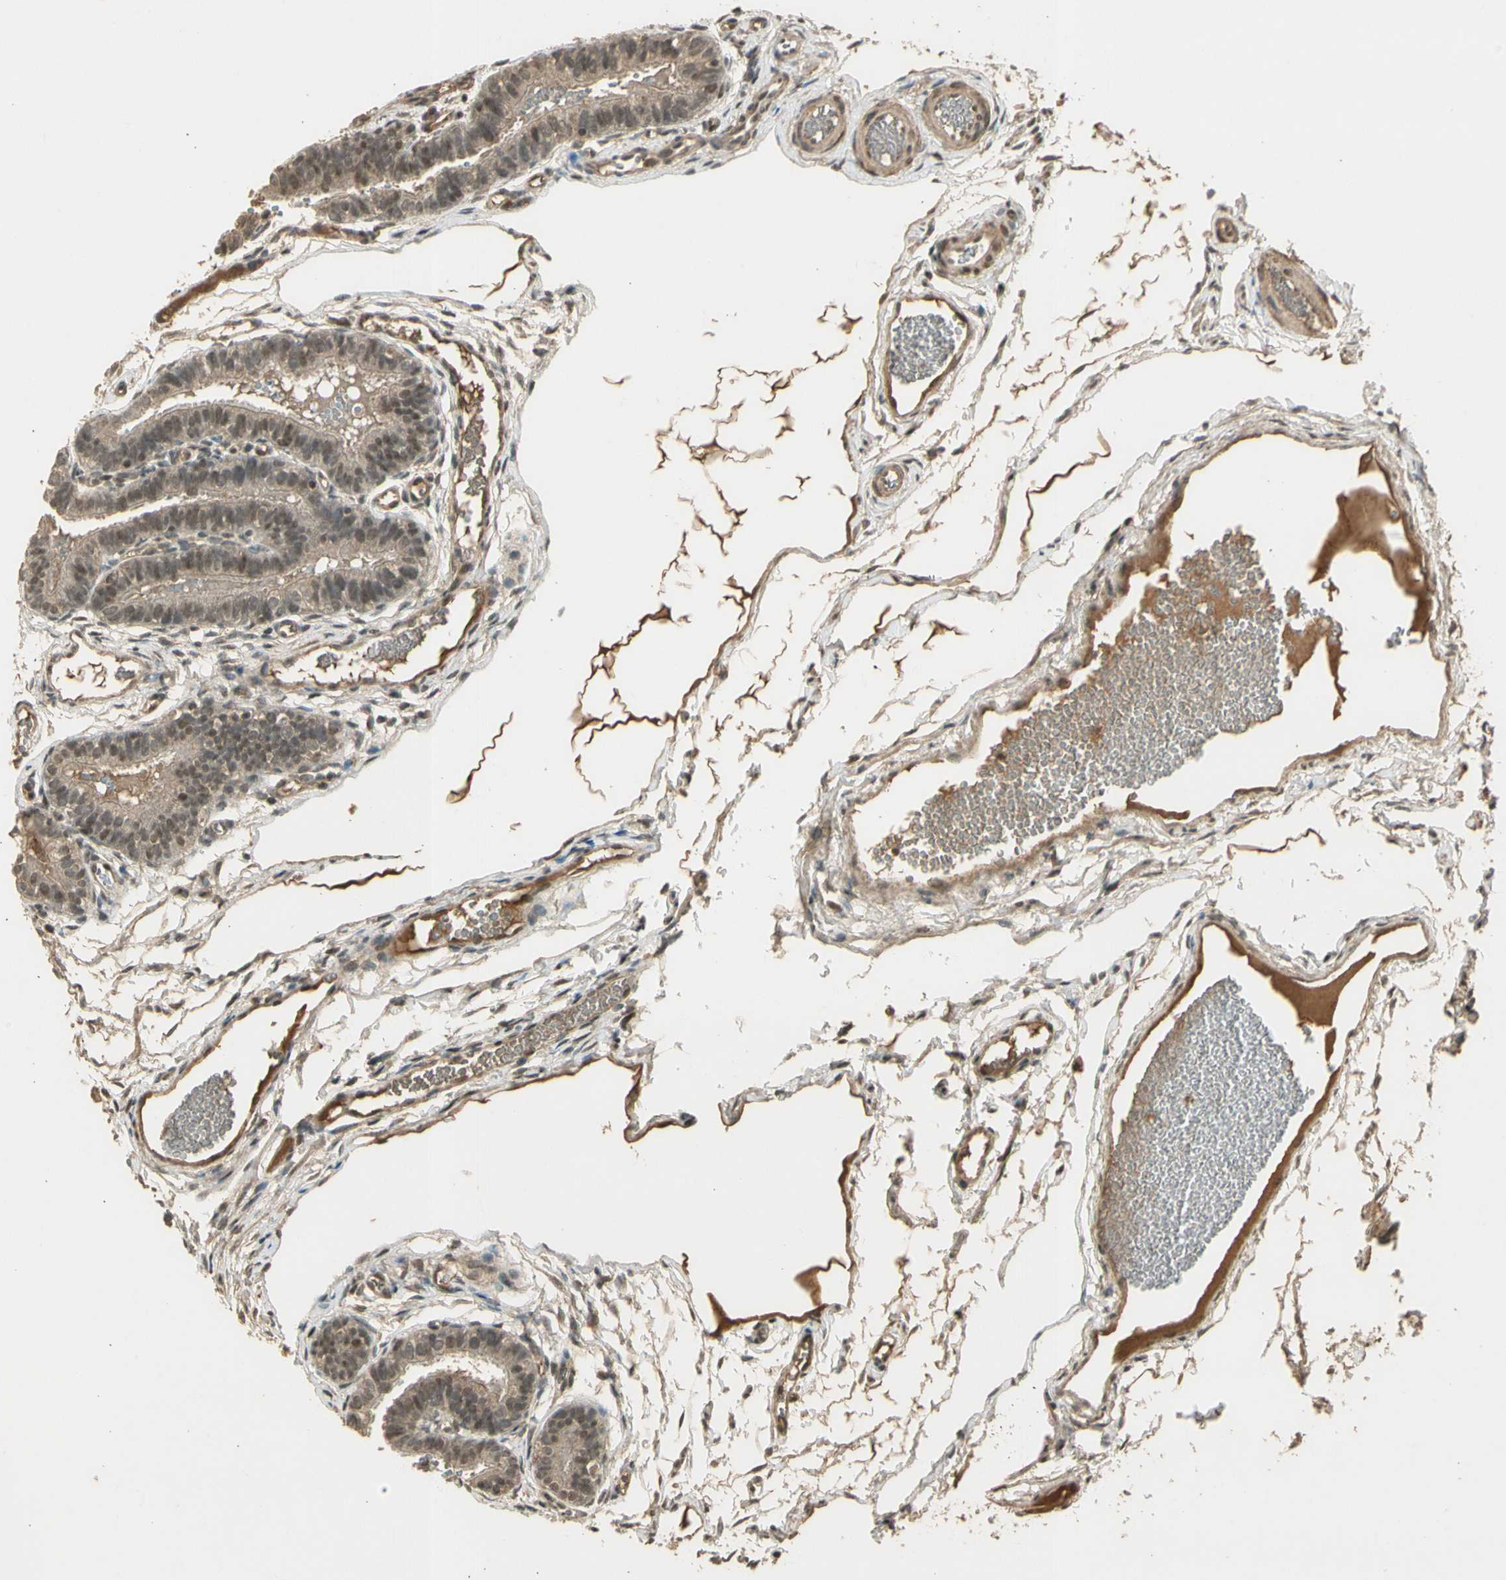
{"staining": {"intensity": "moderate", "quantity": ">75%", "location": "cytoplasmic/membranous,nuclear"}, "tissue": "fallopian tube", "cell_type": "Glandular cells", "image_type": "normal", "snomed": [{"axis": "morphology", "description": "Normal tissue, NOS"}, {"axis": "topography", "description": "Fallopian tube"}, {"axis": "topography", "description": "Placenta"}], "caption": "Normal fallopian tube displays moderate cytoplasmic/membranous,nuclear expression in approximately >75% of glandular cells.", "gene": "GMEB2", "patient": {"sex": "female", "age": 34}}